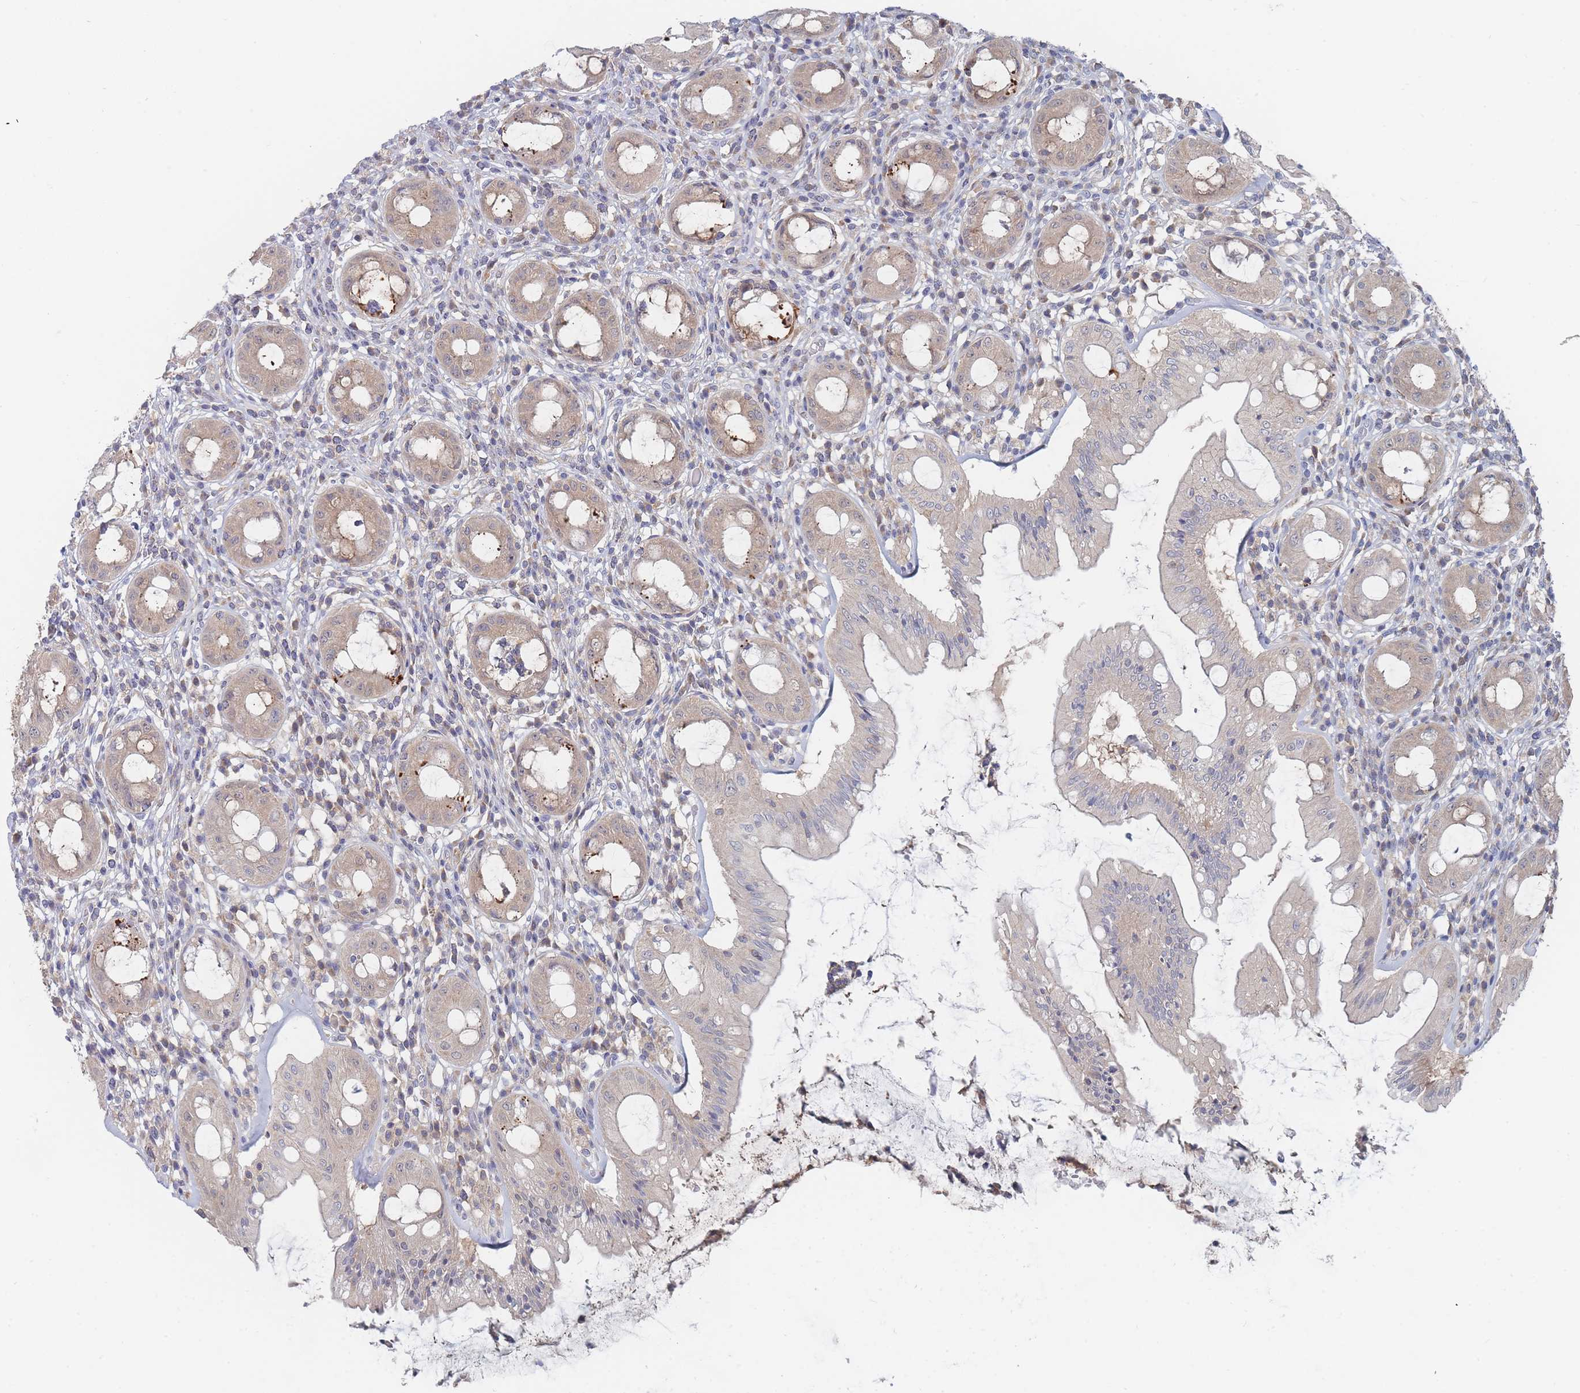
{"staining": {"intensity": "moderate", "quantity": ">75%", "location": "cytoplasmic/membranous"}, "tissue": "rectum", "cell_type": "Glandular cells", "image_type": "normal", "snomed": [{"axis": "morphology", "description": "Normal tissue, NOS"}, {"axis": "topography", "description": "Rectum"}], "caption": "IHC image of benign rectum: rectum stained using immunohistochemistry displays medium levels of moderate protein expression localized specifically in the cytoplasmic/membranous of glandular cells, appearing as a cytoplasmic/membranous brown color.", "gene": "PPP6C", "patient": {"sex": "female", "age": 57}}